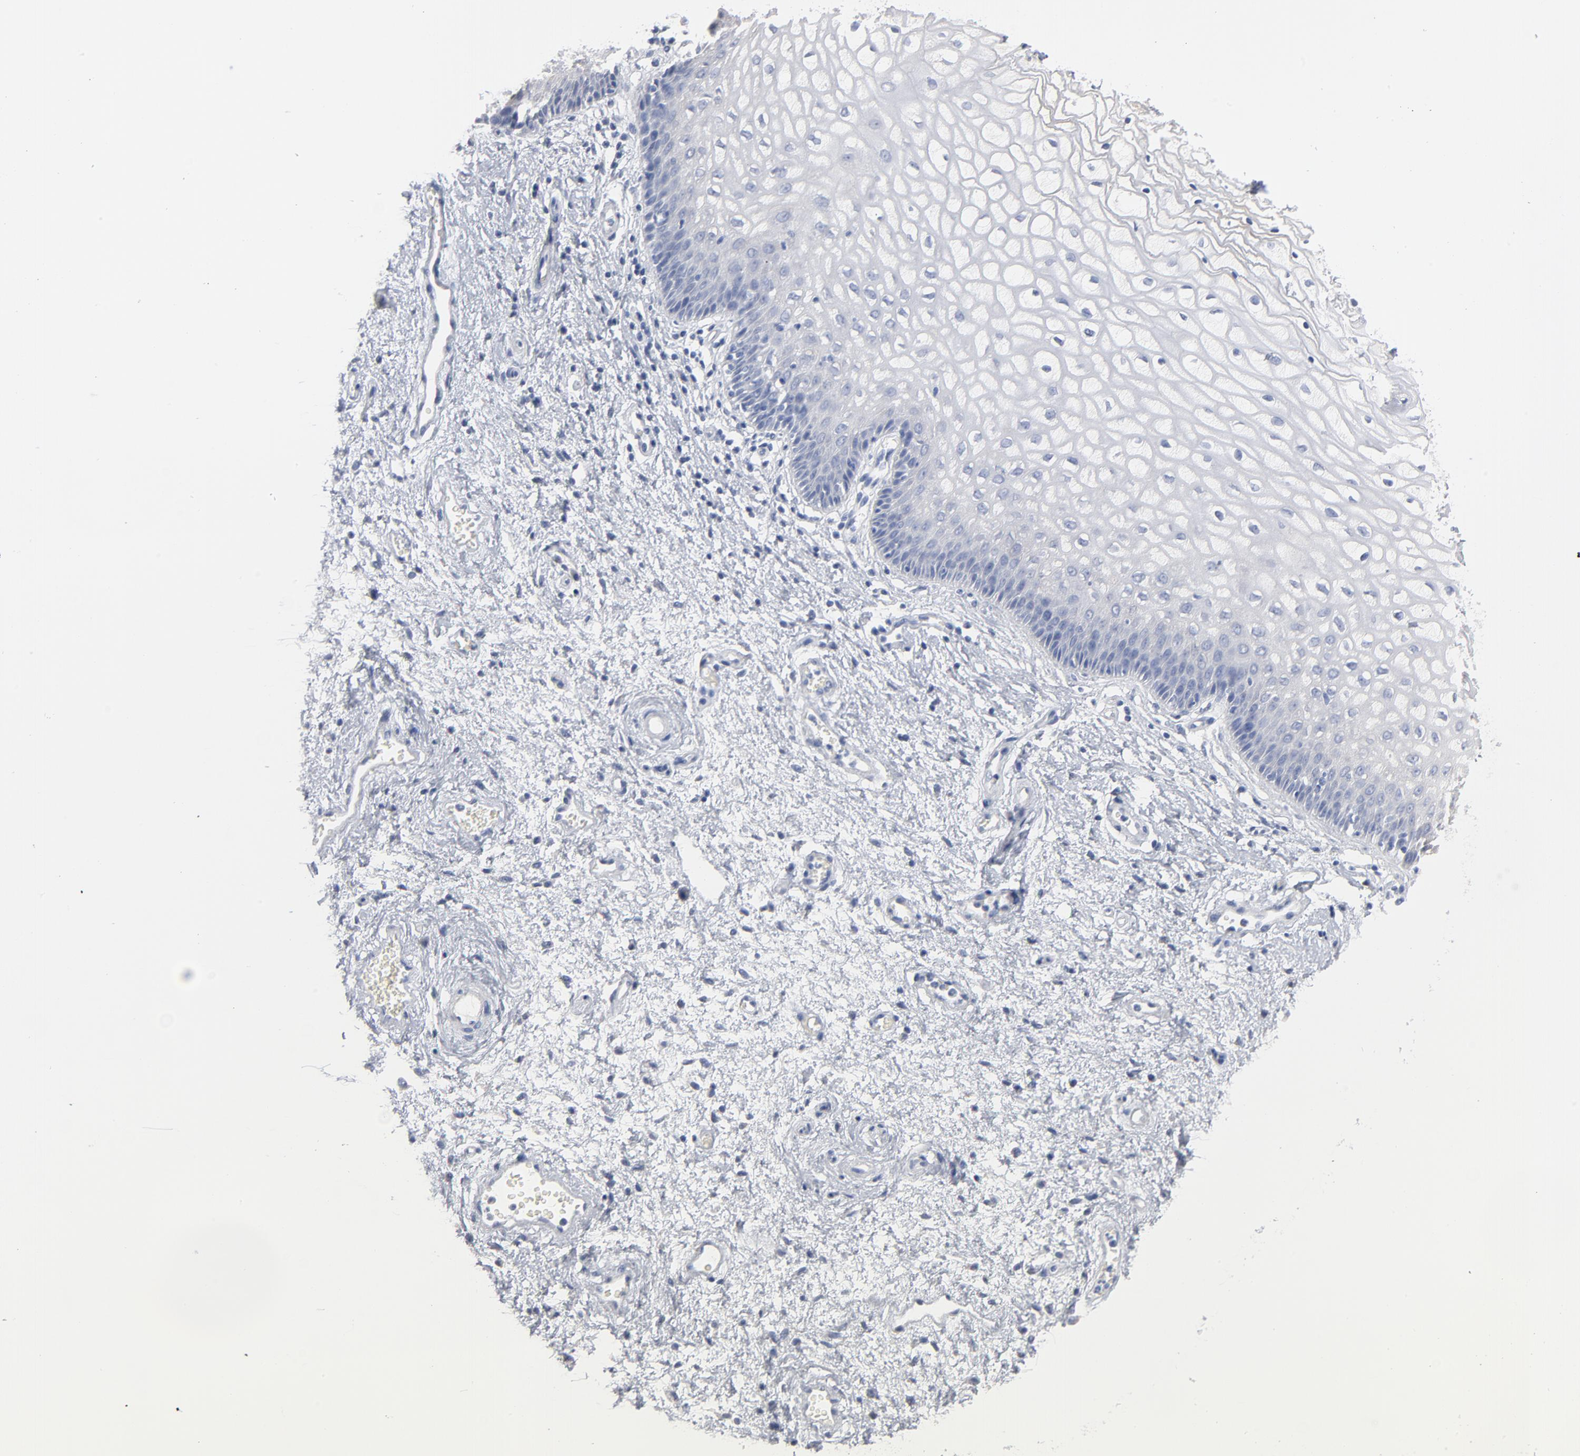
{"staining": {"intensity": "negative", "quantity": "none", "location": "none"}, "tissue": "vagina", "cell_type": "Squamous epithelial cells", "image_type": "normal", "snomed": [{"axis": "morphology", "description": "Normal tissue, NOS"}, {"axis": "topography", "description": "Vagina"}], "caption": "IHC photomicrograph of normal vagina: vagina stained with DAB (3,3'-diaminobenzidine) displays no significant protein staining in squamous epithelial cells. The staining is performed using DAB brown chromogen with nuclei counter-stained in using hematoxylin.", "gene": "DNAL4", "patient": {"sex": "female", "age": 34}}